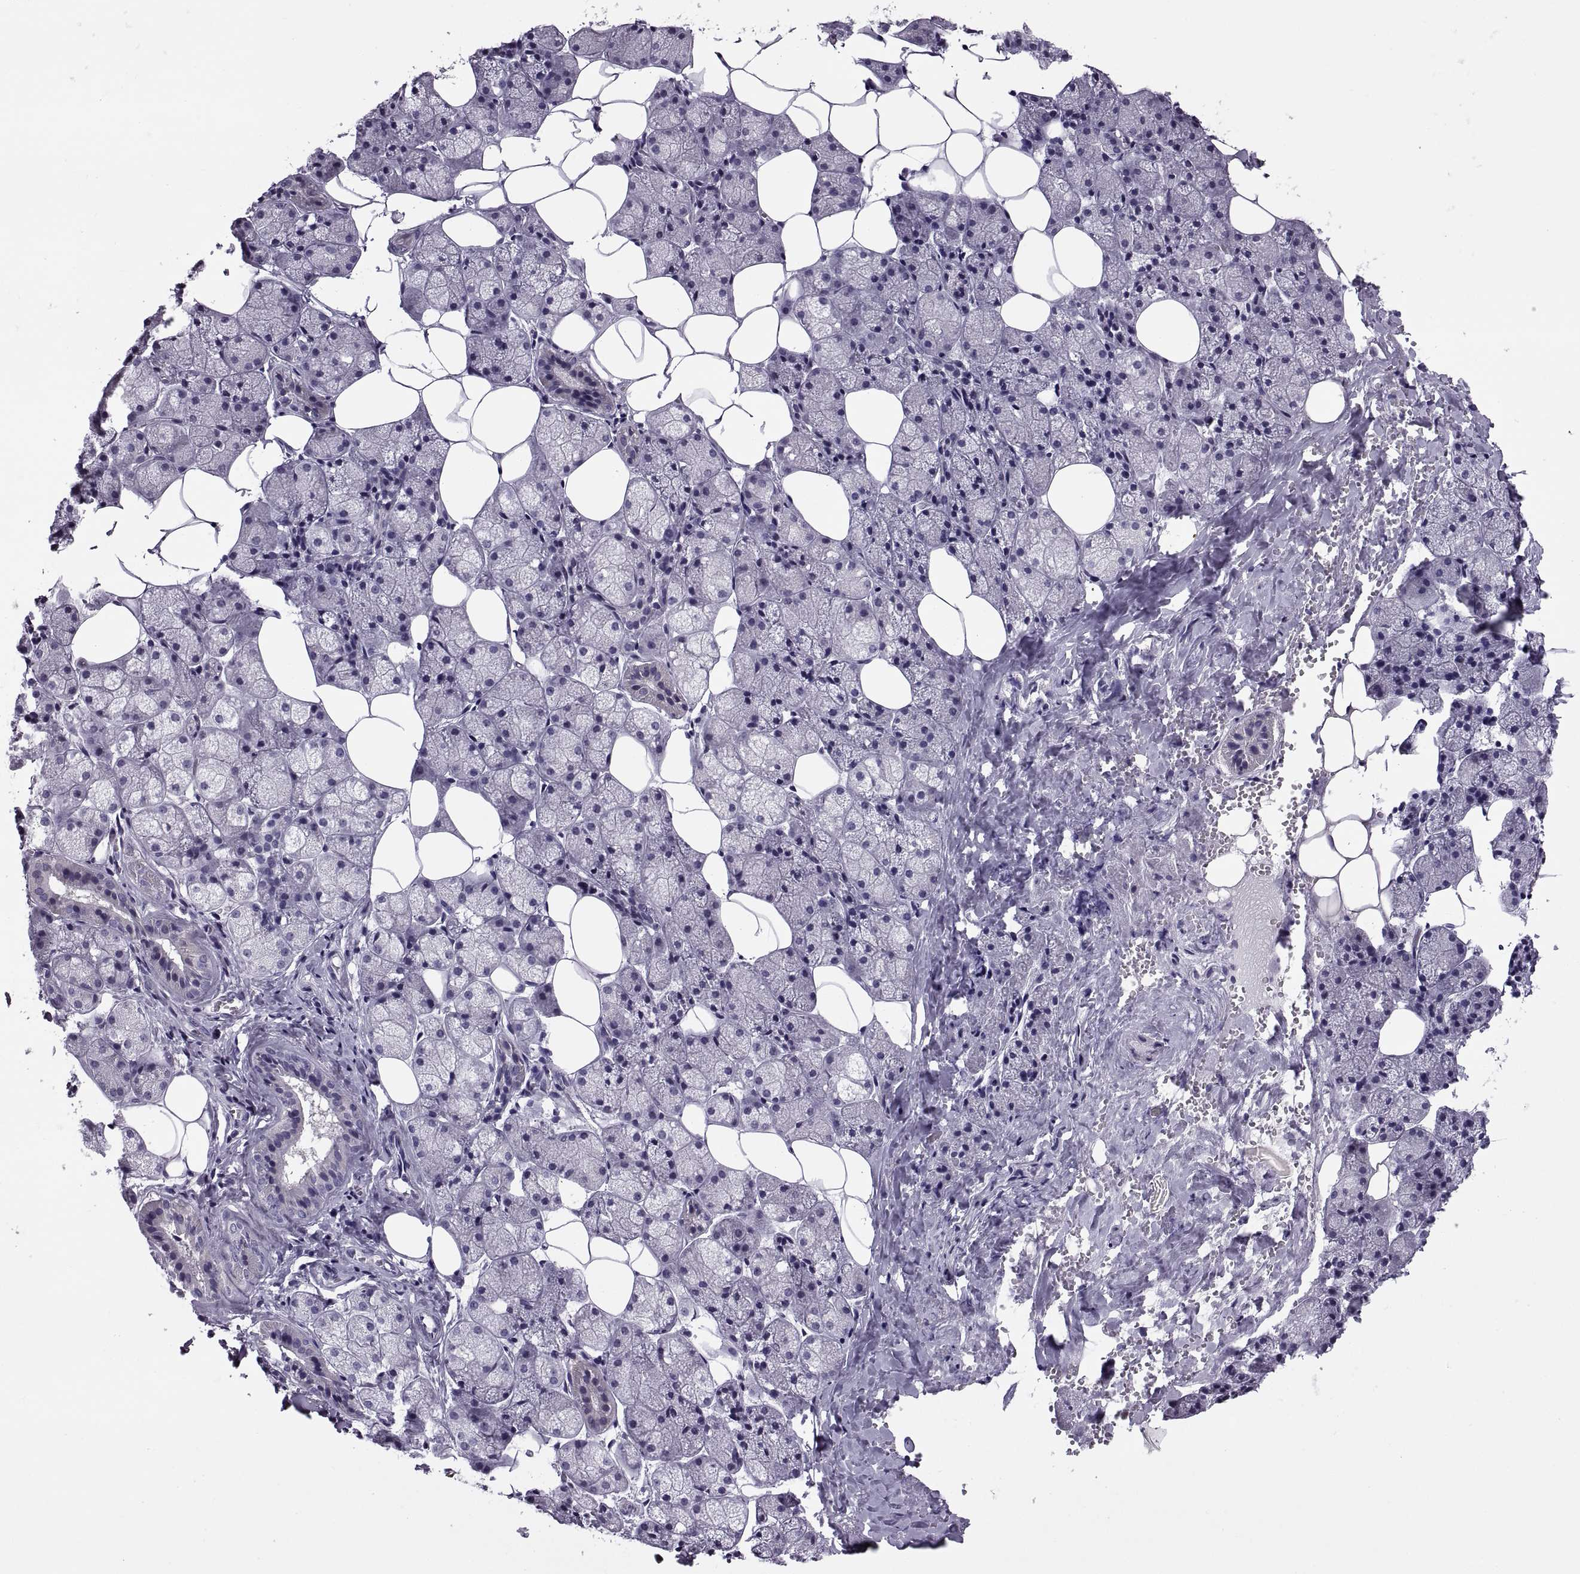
{"staining": {"intensity": "negative", "quantity": "none", "location": "none"}, "tissue": "salivary gland", "cell_type": "Glandular cells", "image_type": "normal", "snomed": [{"axis": "morphology", "description": "Normal tissue, NOS"}, {"axis": "topography", "description": "Salivary gland"}], "caption": "High magnification brightfield microscopy of unremarkable salivary gland stained with DAB (3,3'-diaminobenzidine) (brown) and counterstained with hematoxylin (blue): glandular cells show no significant expression.", "gene": "MAGEB1", "patient": {"sex": "male", "age": 38}}